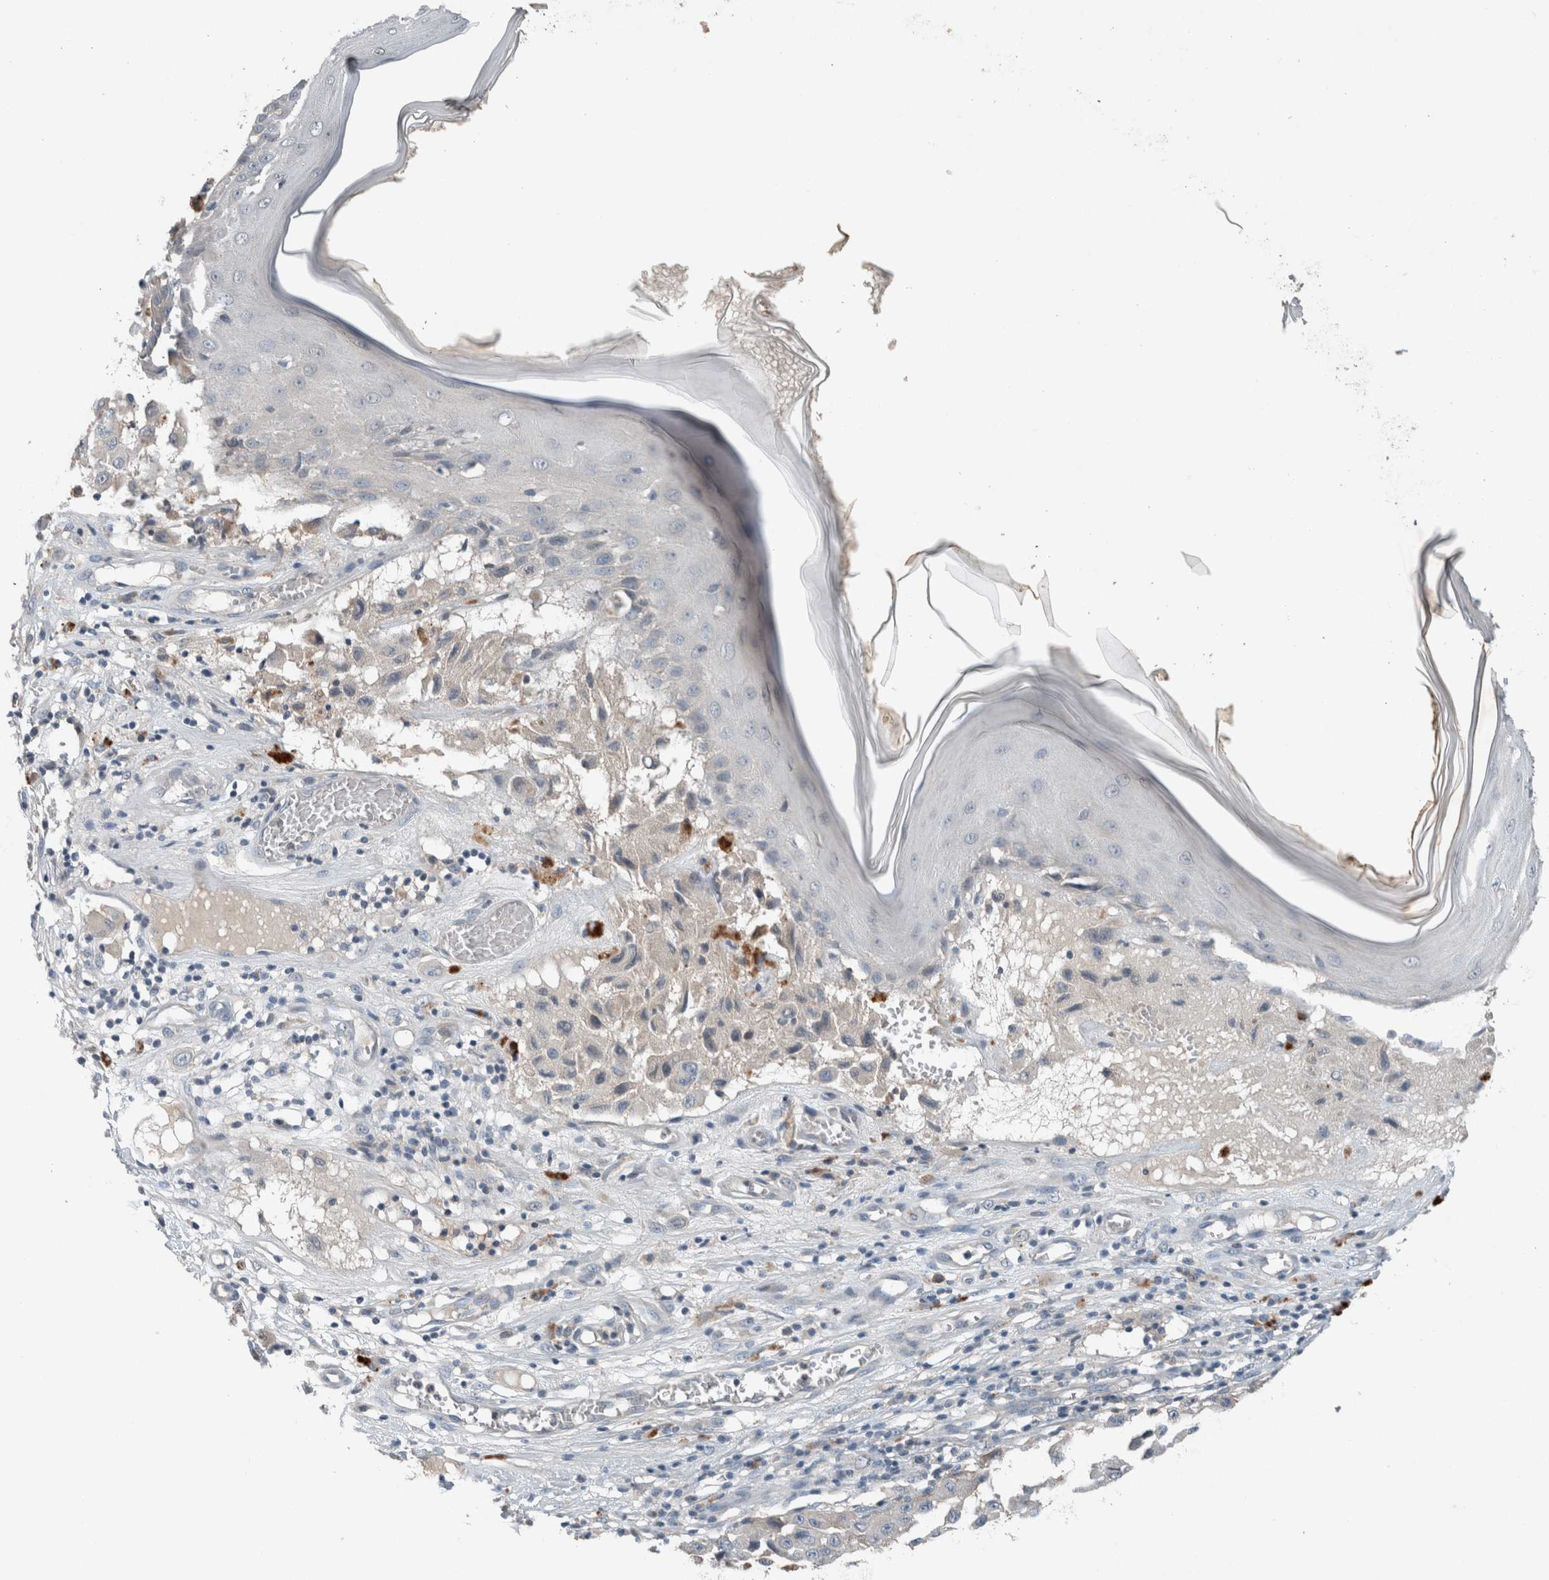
{"staining": {"intensity": "negative", "quantity": "none", "location": "none"}, "tissue": "melanoma", "cell_type": "Tumor cells", "image_type": "cancer", "snomed": [{"axis": "morphology", "description": "Malignant melanoma, NOS"}, {"axis": "topography", "description": "Skin"}], "caption": "IHC of human malignant melanoma displays no staining in tumor cells.", "gene": "UGCG", "patient": {"sex": "male", "age": 30}}